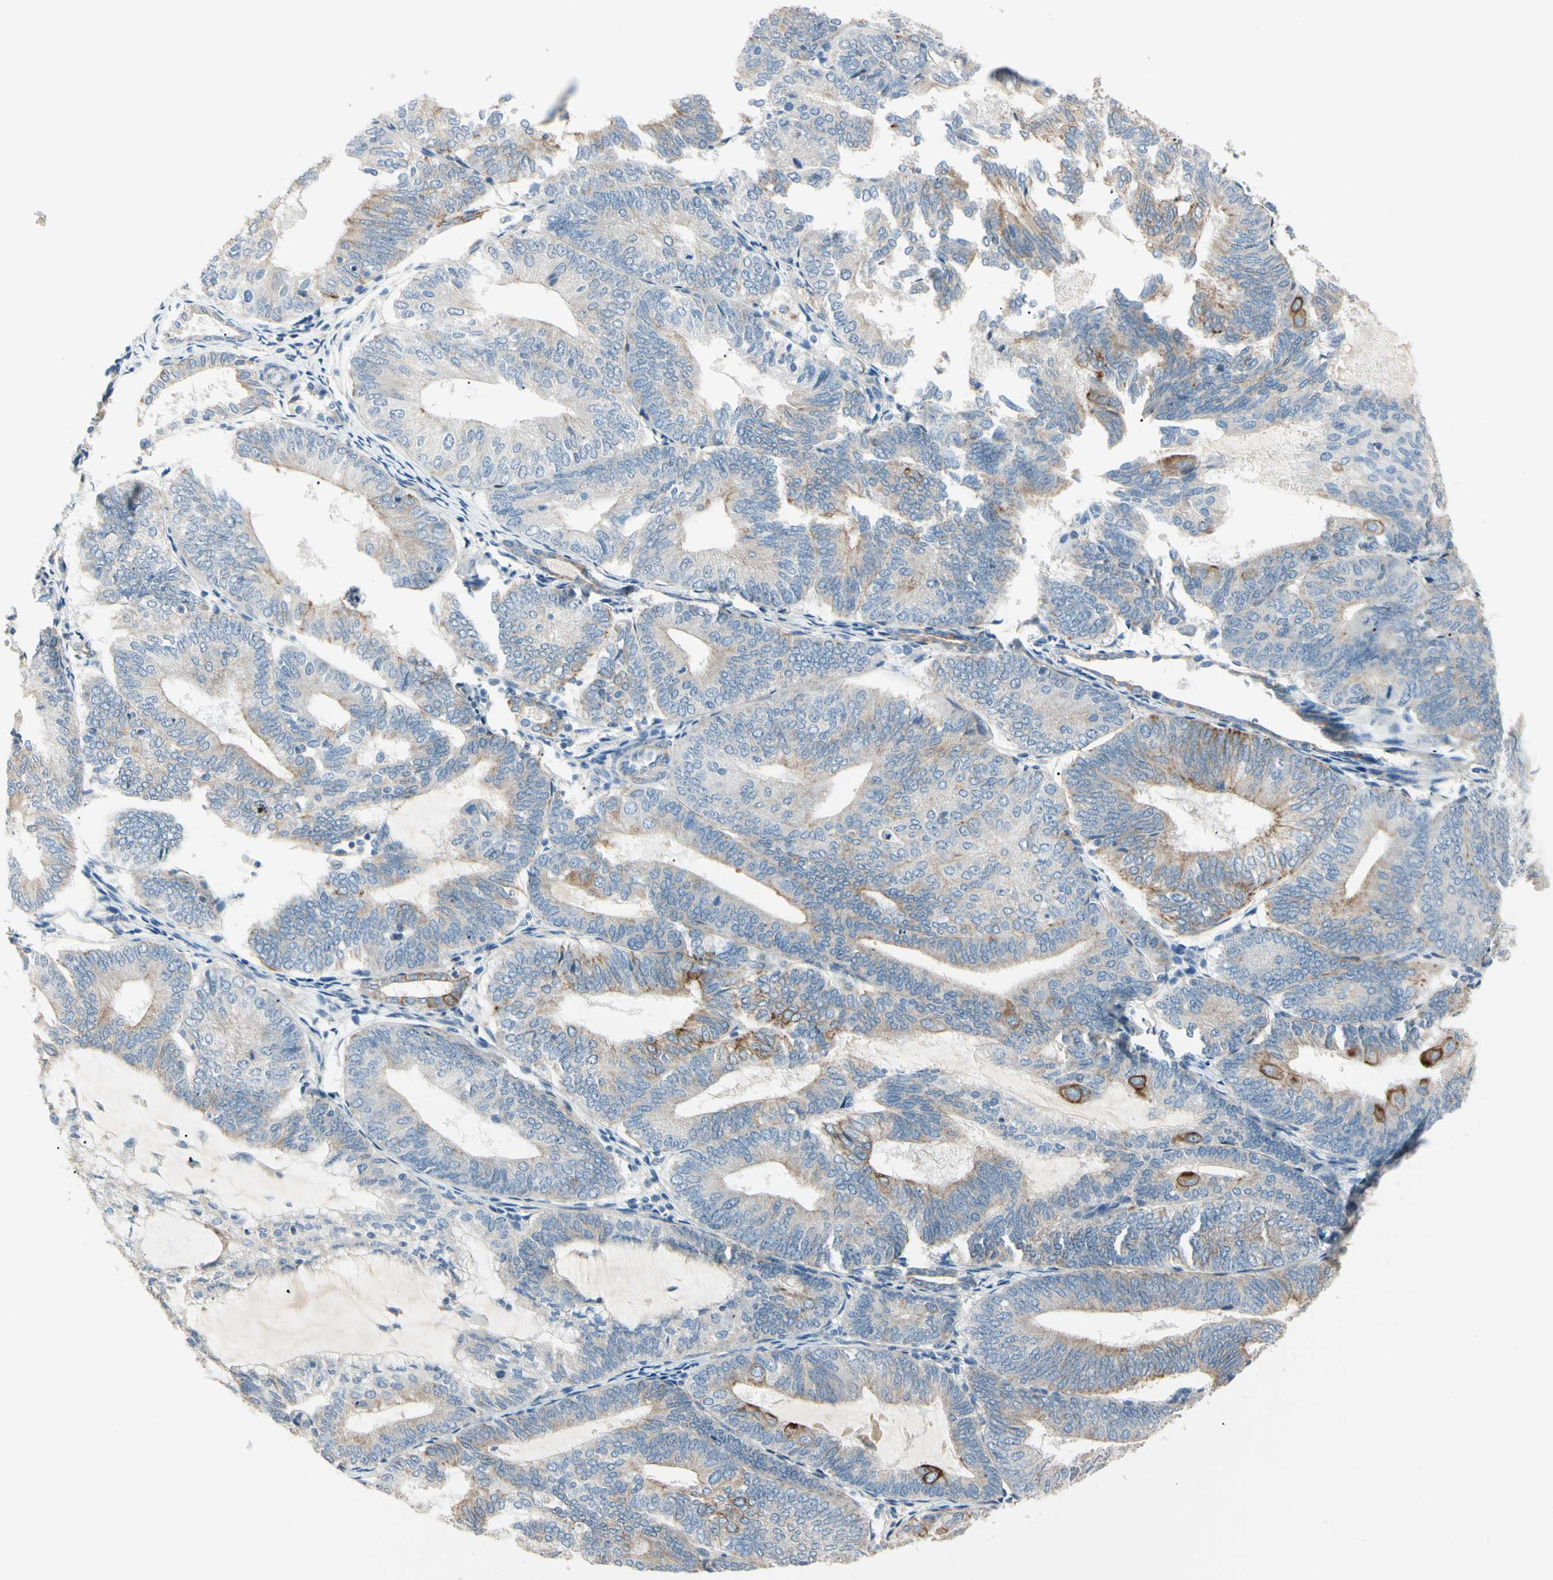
{"staining": {"intensity": "moderate", "quantity": "<25%", "location": "cytoplasmic/membranous"}, "tissue": "endometrial cancer", "cell_type": "Tumor cells", "image_type": "cancer", "snomed": [{"axis": "morphology", "description": "Adenocarcinoma, NOS"}, {"axis": "topography", "description": "Endometrium"}], "caption": "Human adenocarcinoma (endometrial) stained with a protein marker demonstrates moderate staining in tumor cells.", "gene": "DUSP12", "patient": {"sex": "female", "age": 81}}